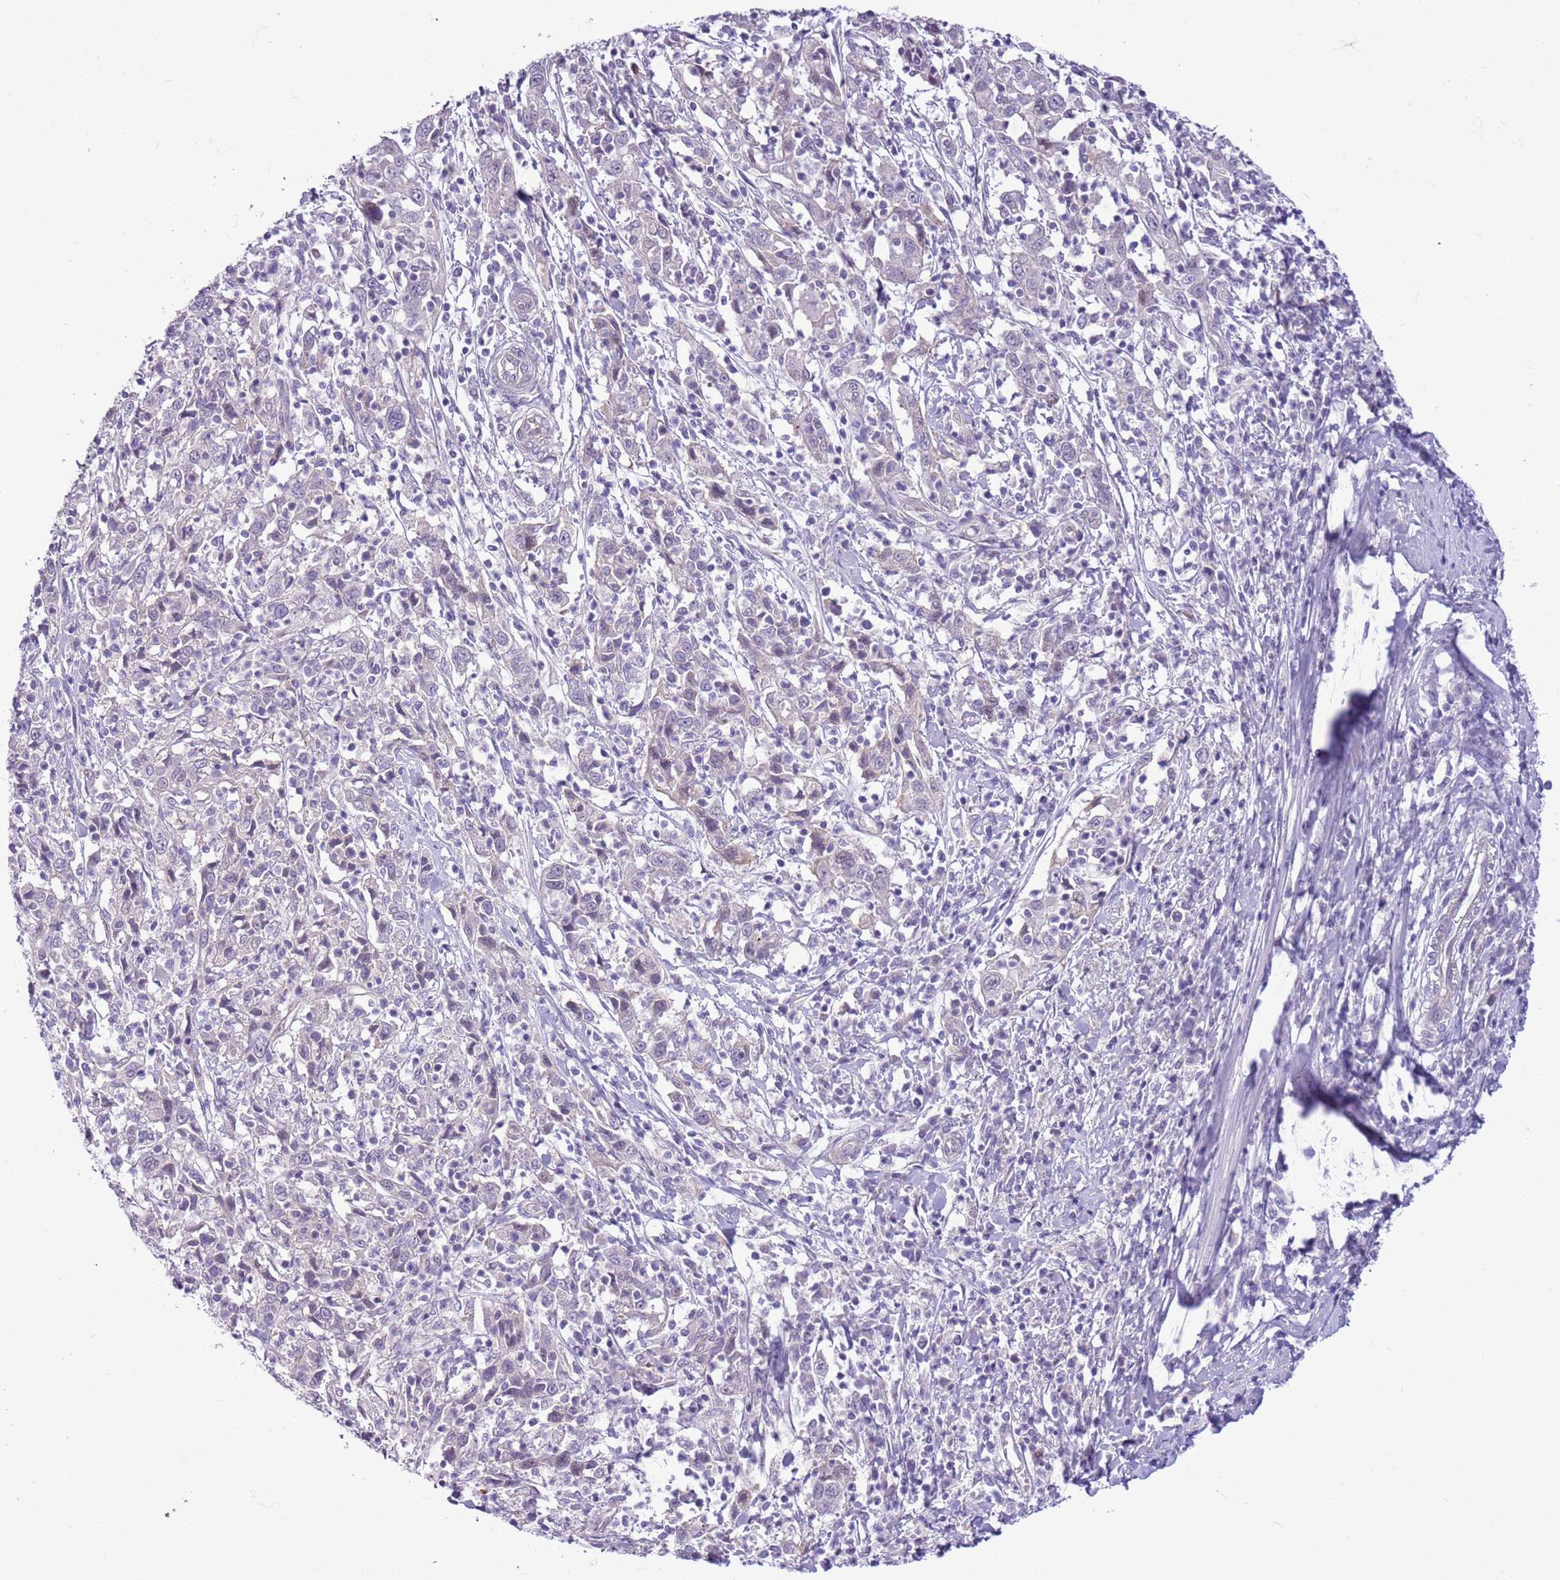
{"staining": {"intensity": "negative", "quantity": "none", "location": "none"}, "tissue": "cervical cancer", "cell_type": "Tumor cells", "image_type": "cancer", "snomed": [{"axis": "morphology", "description": "Squamous cell carcinoma, NOS"}, {"axis": "topography", "description": "Cervix"}], "caption": "The image exhibits no significant positivity in tumor cells of cervical squamous cell carcinoma.", "gene": "PARP8", "patient": {"sex": "female", "age": 46}}